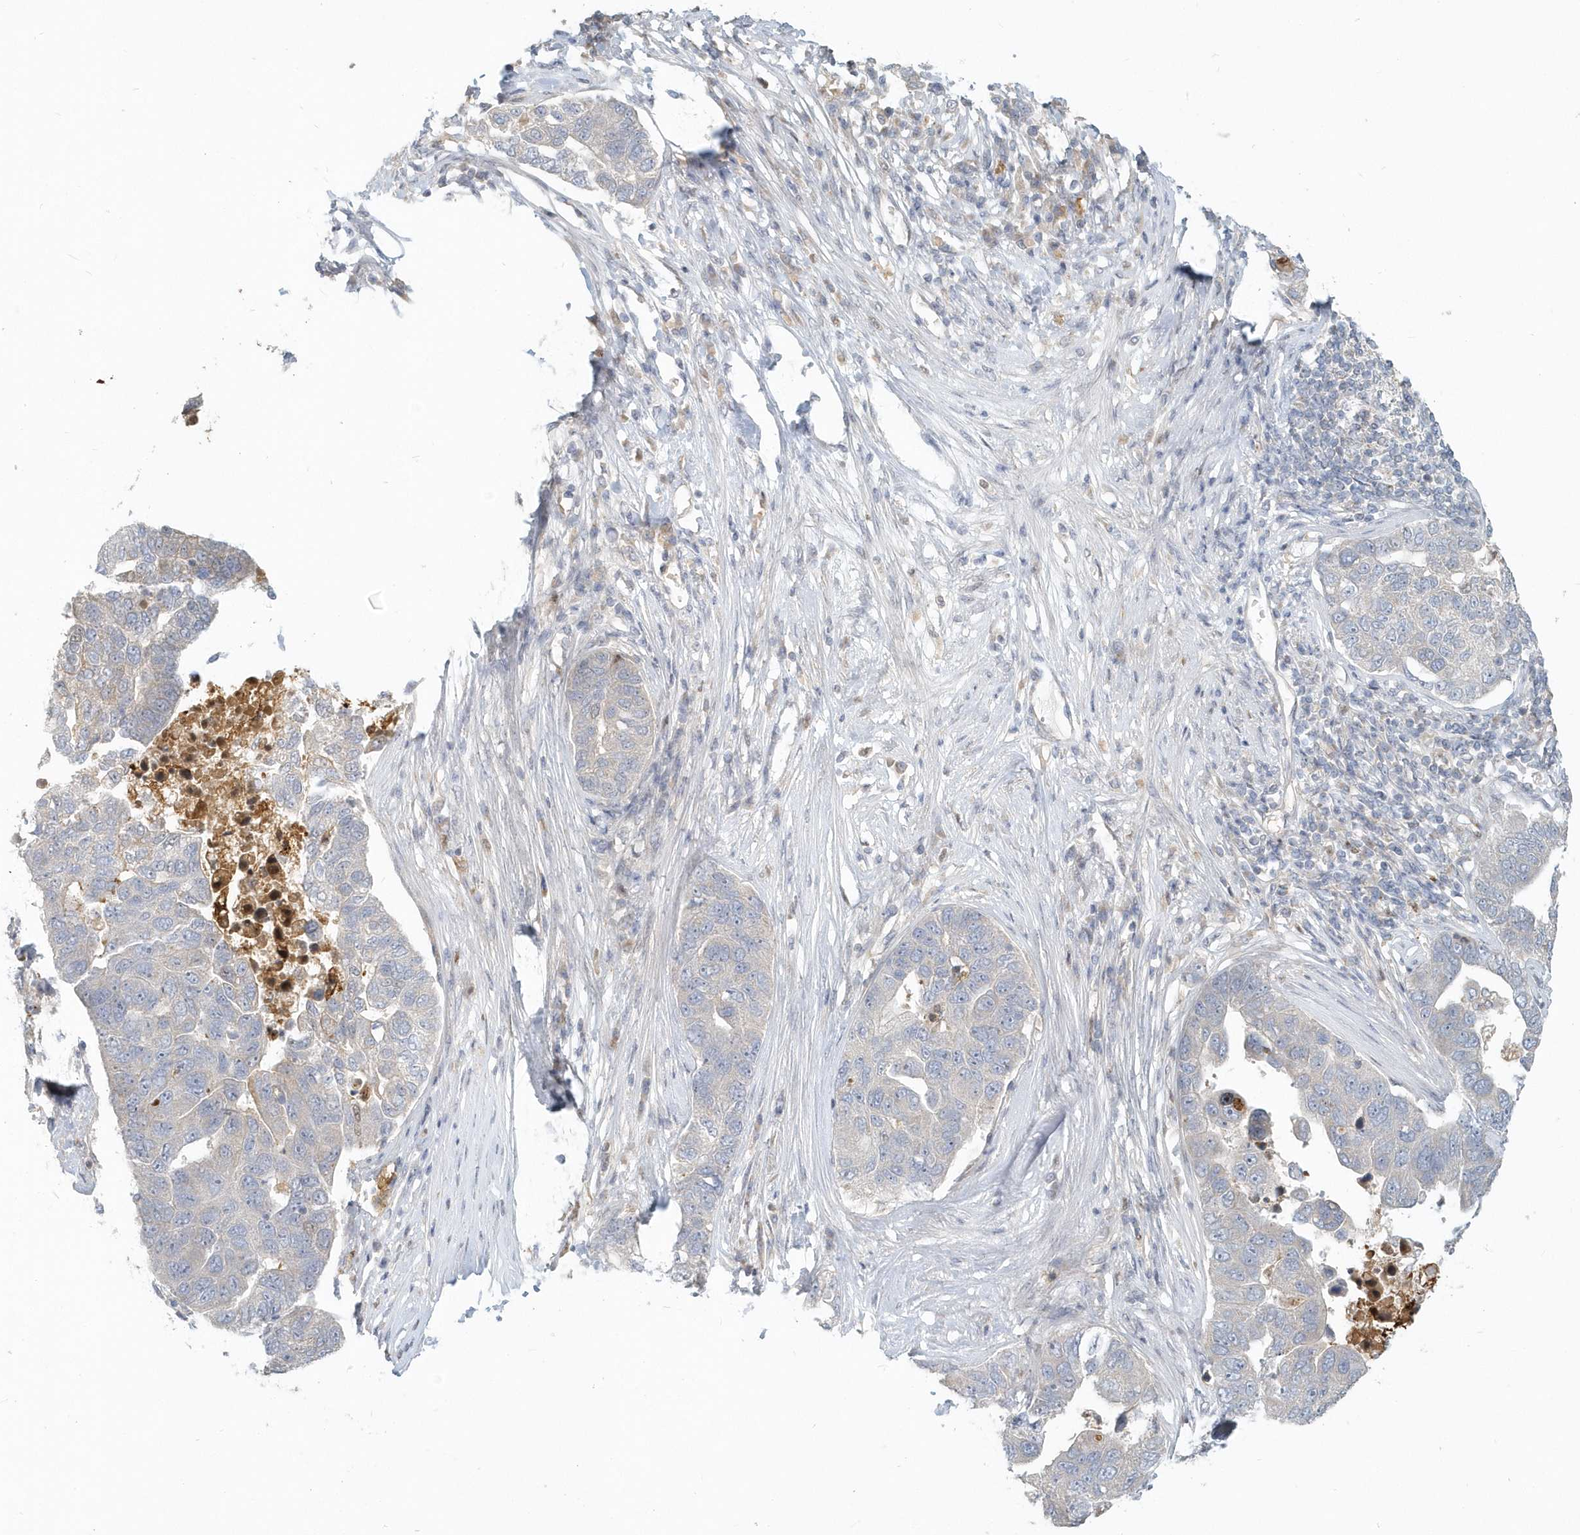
{"staining": {"intensity": "negative", "quantity": "none", "location": "none"}, "tissue": "pancreatic cancer", "cell_type": "Tumor cells", "image_type": "cancer", "snomed": [{"axis": "morphology", "description": "Adenocarcinoma, NOS"}, {"axis": "topography", "description": "Pancreas"}], "caption": "This is an IHC micrograph of pancreatic cancer. There is no staining in tumor cells.", "gene": "NAPB", "patient": {"sex": "female", "age": 61}}